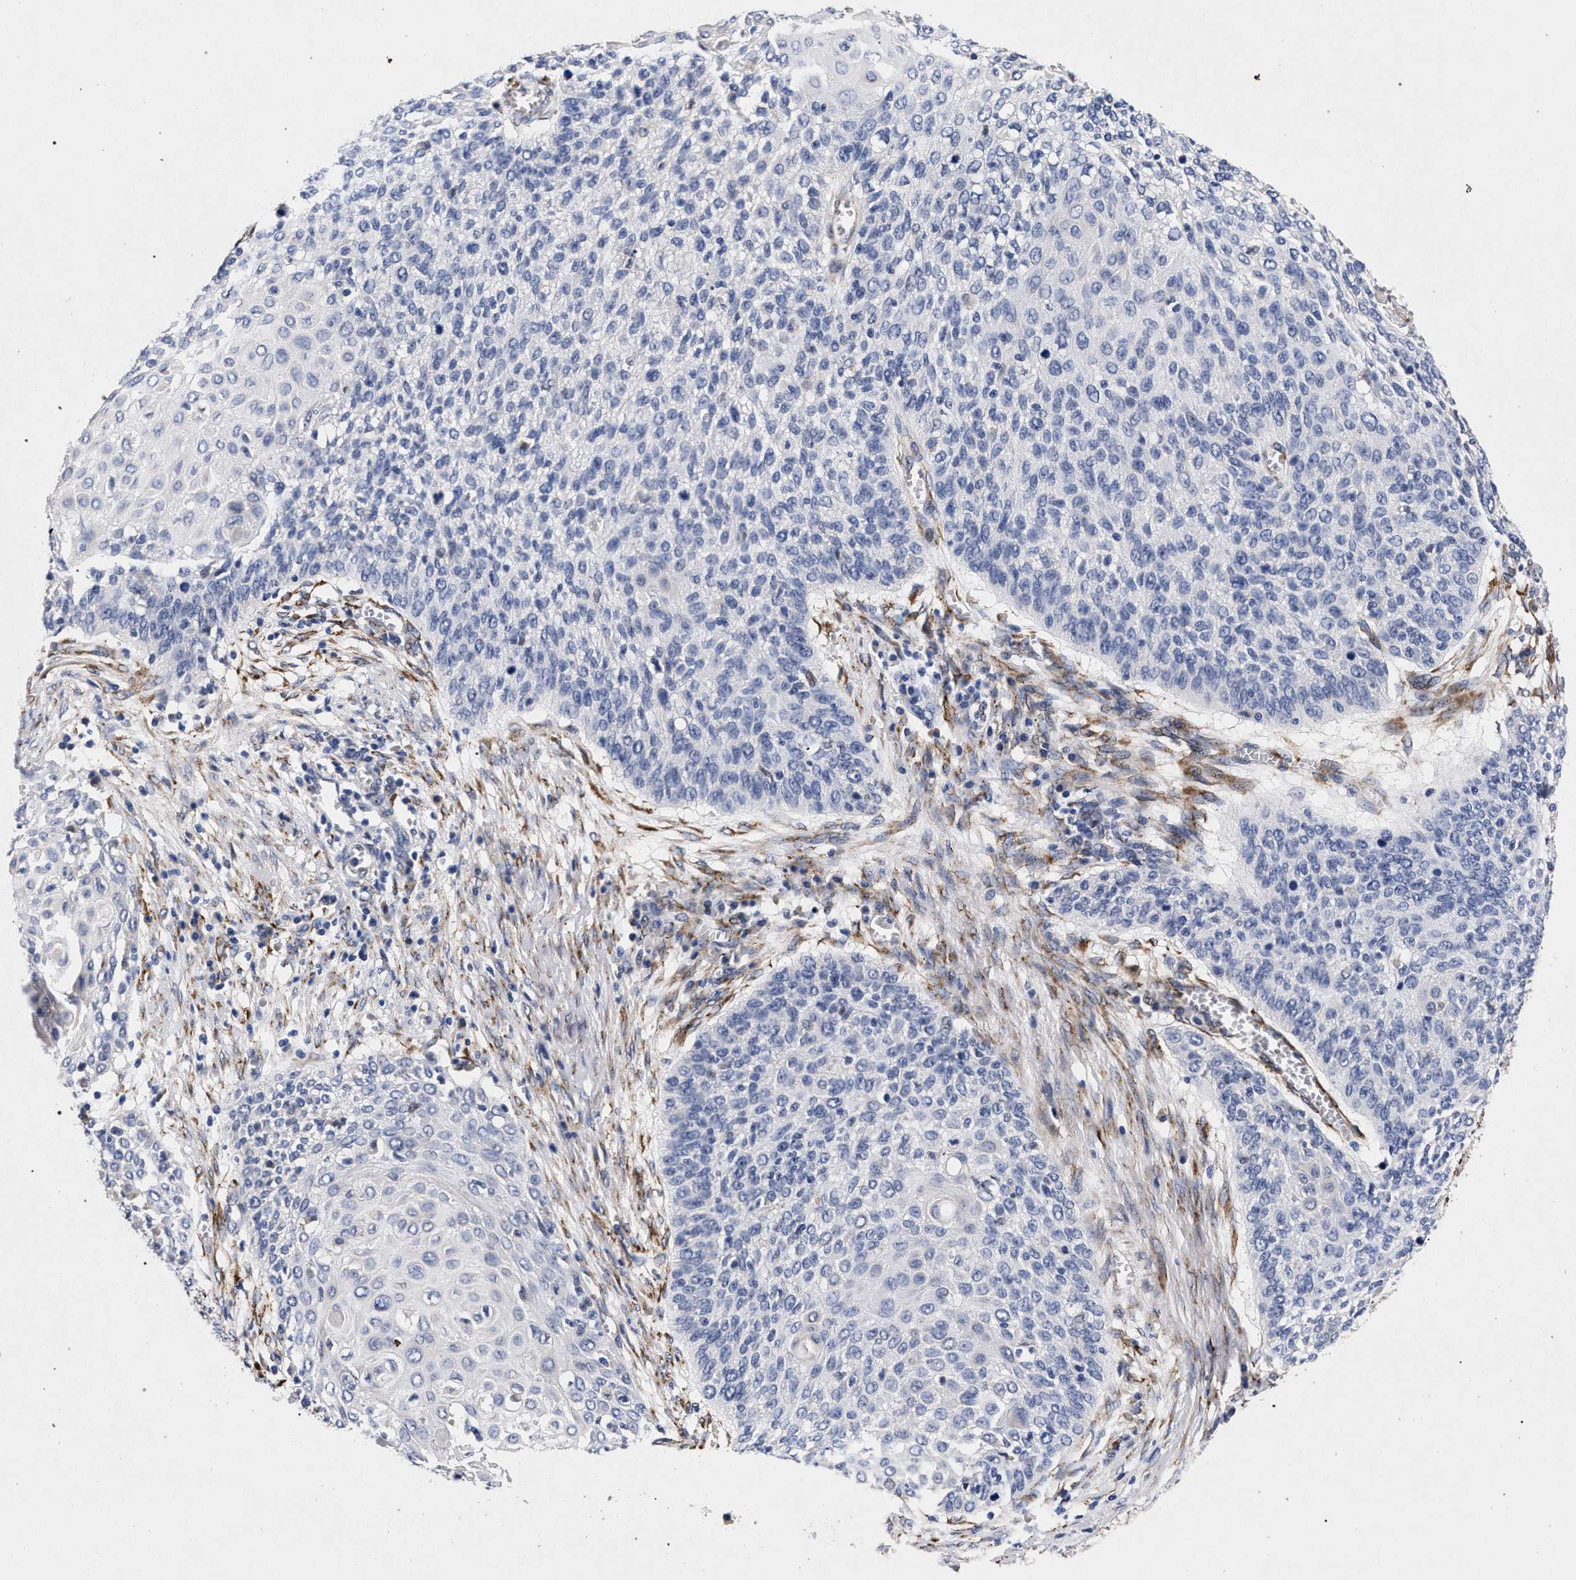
{"staining": {"intensity": "negative", "quantity": "none", "location": "none"}, "tissue": "cervical cancer", "cell_type": "Tumor cells", "image_type": "cancer", "snomed": [{"axis": "morphology", "description": "Squamous cell carcinoma, NOS"}, {"axis": "topography", "description": "Cervix"}], "caption": "An immunohistochemistry image of squamous cell carcinoma (cervical) is shown. There is no staining in tumor cells of squamous cell carcinoma (cervical).", "gene": "NEK7", "patient": {"sex": "female", "age": 39}}